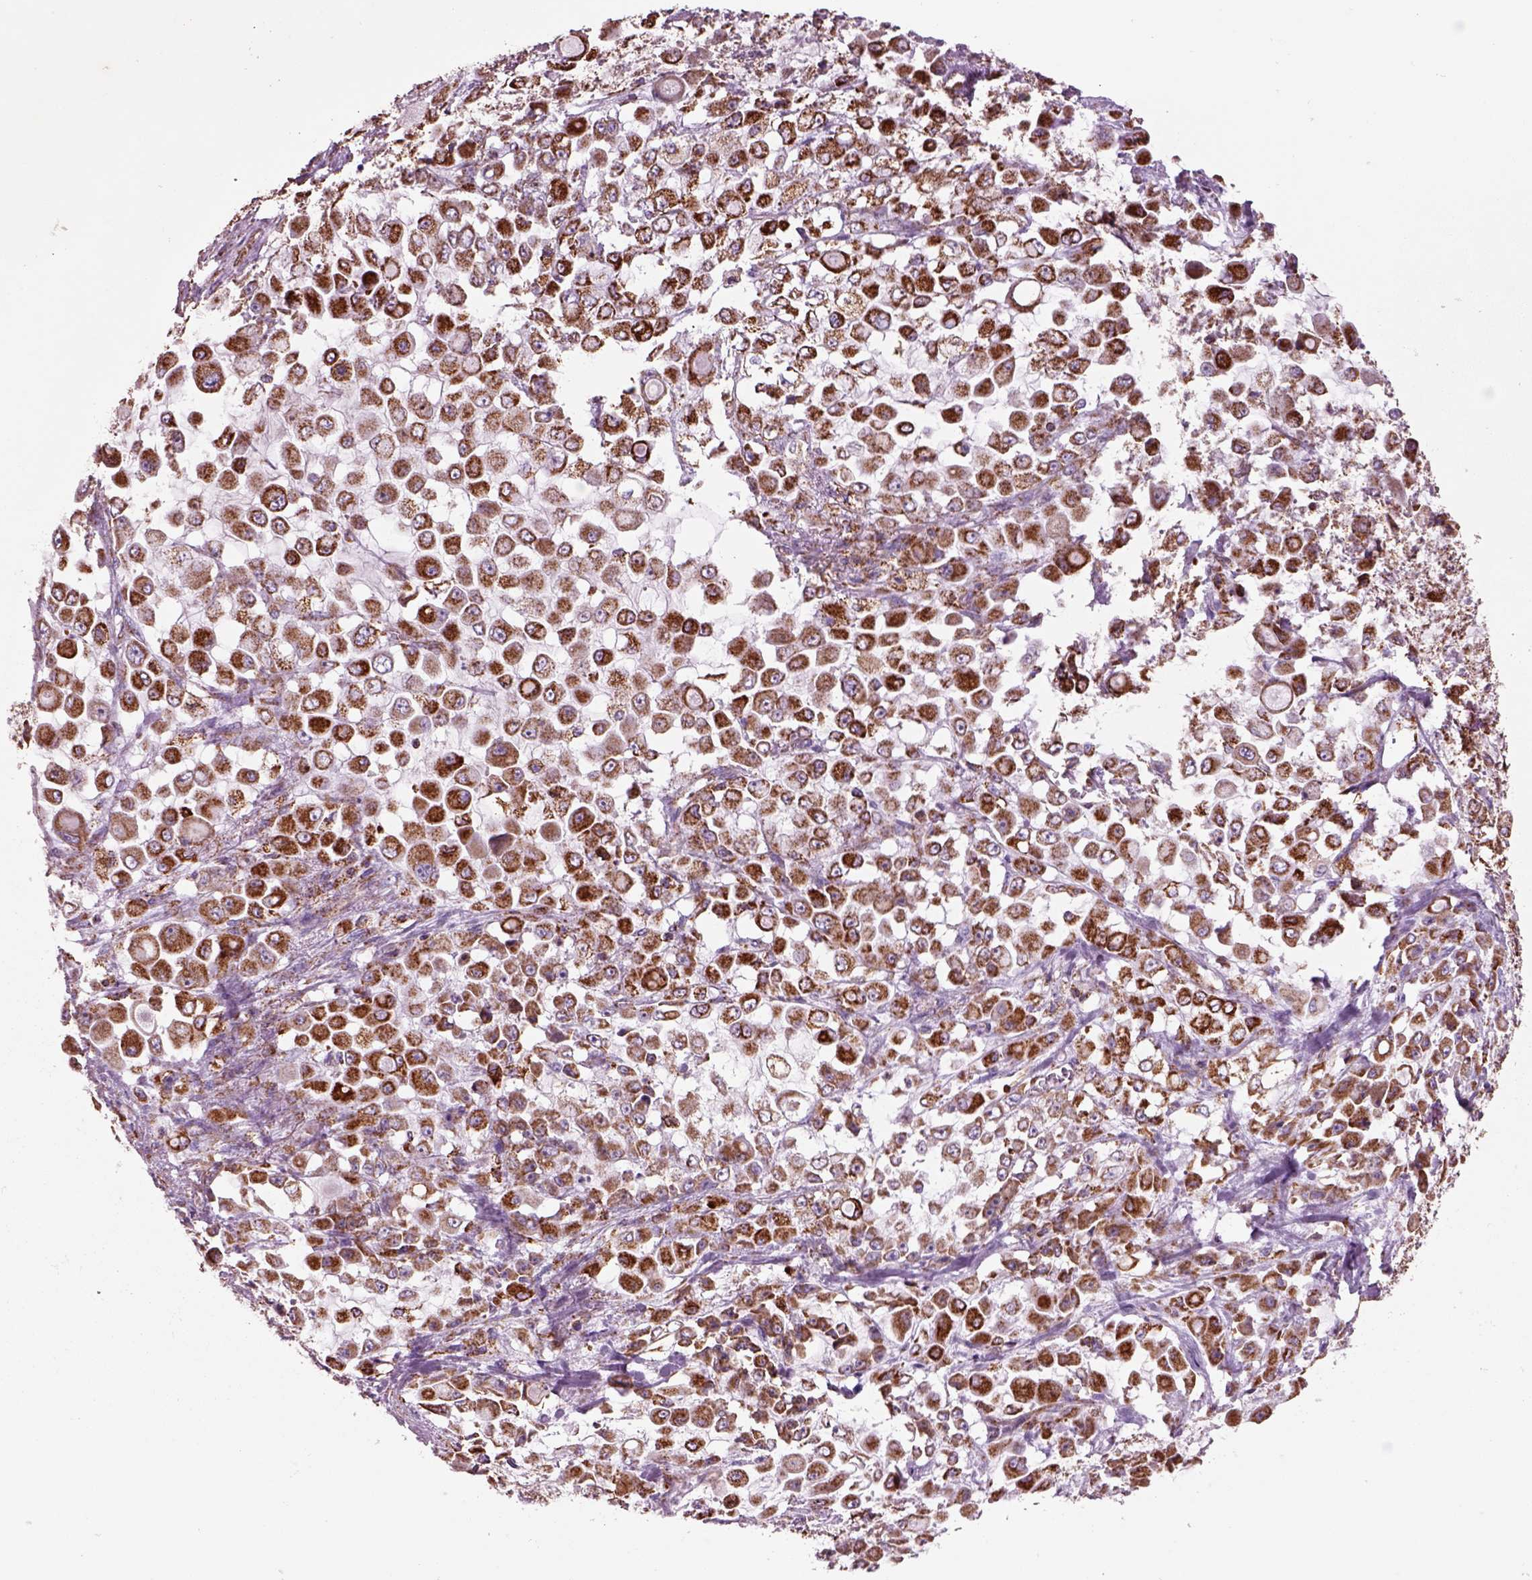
{"staining": {"intensity": "strong", "quantity": ">75%", "location": "cytoplasmic/membranous"}, "tissue": "stomach cancer", "cell_type": "Tumor cells", "image_type": "cancer", "snomed": [{"axis": "morphology", "description": "Adenocarcinoma, NOS"}, {"axis": "topography", "description": "Stomach"}], "caption": "Immunohistochemistry (IHC) of stomach adenocarcinoma reveals high levels of strong cytoplasmic/membranous staining in approximately >75% of tumor cells. (brown staining indicates protein expression, while blue staining denotes nuclei).", "gene": "SLC25A24", "patient": {"sex": "female", "age": 76}}